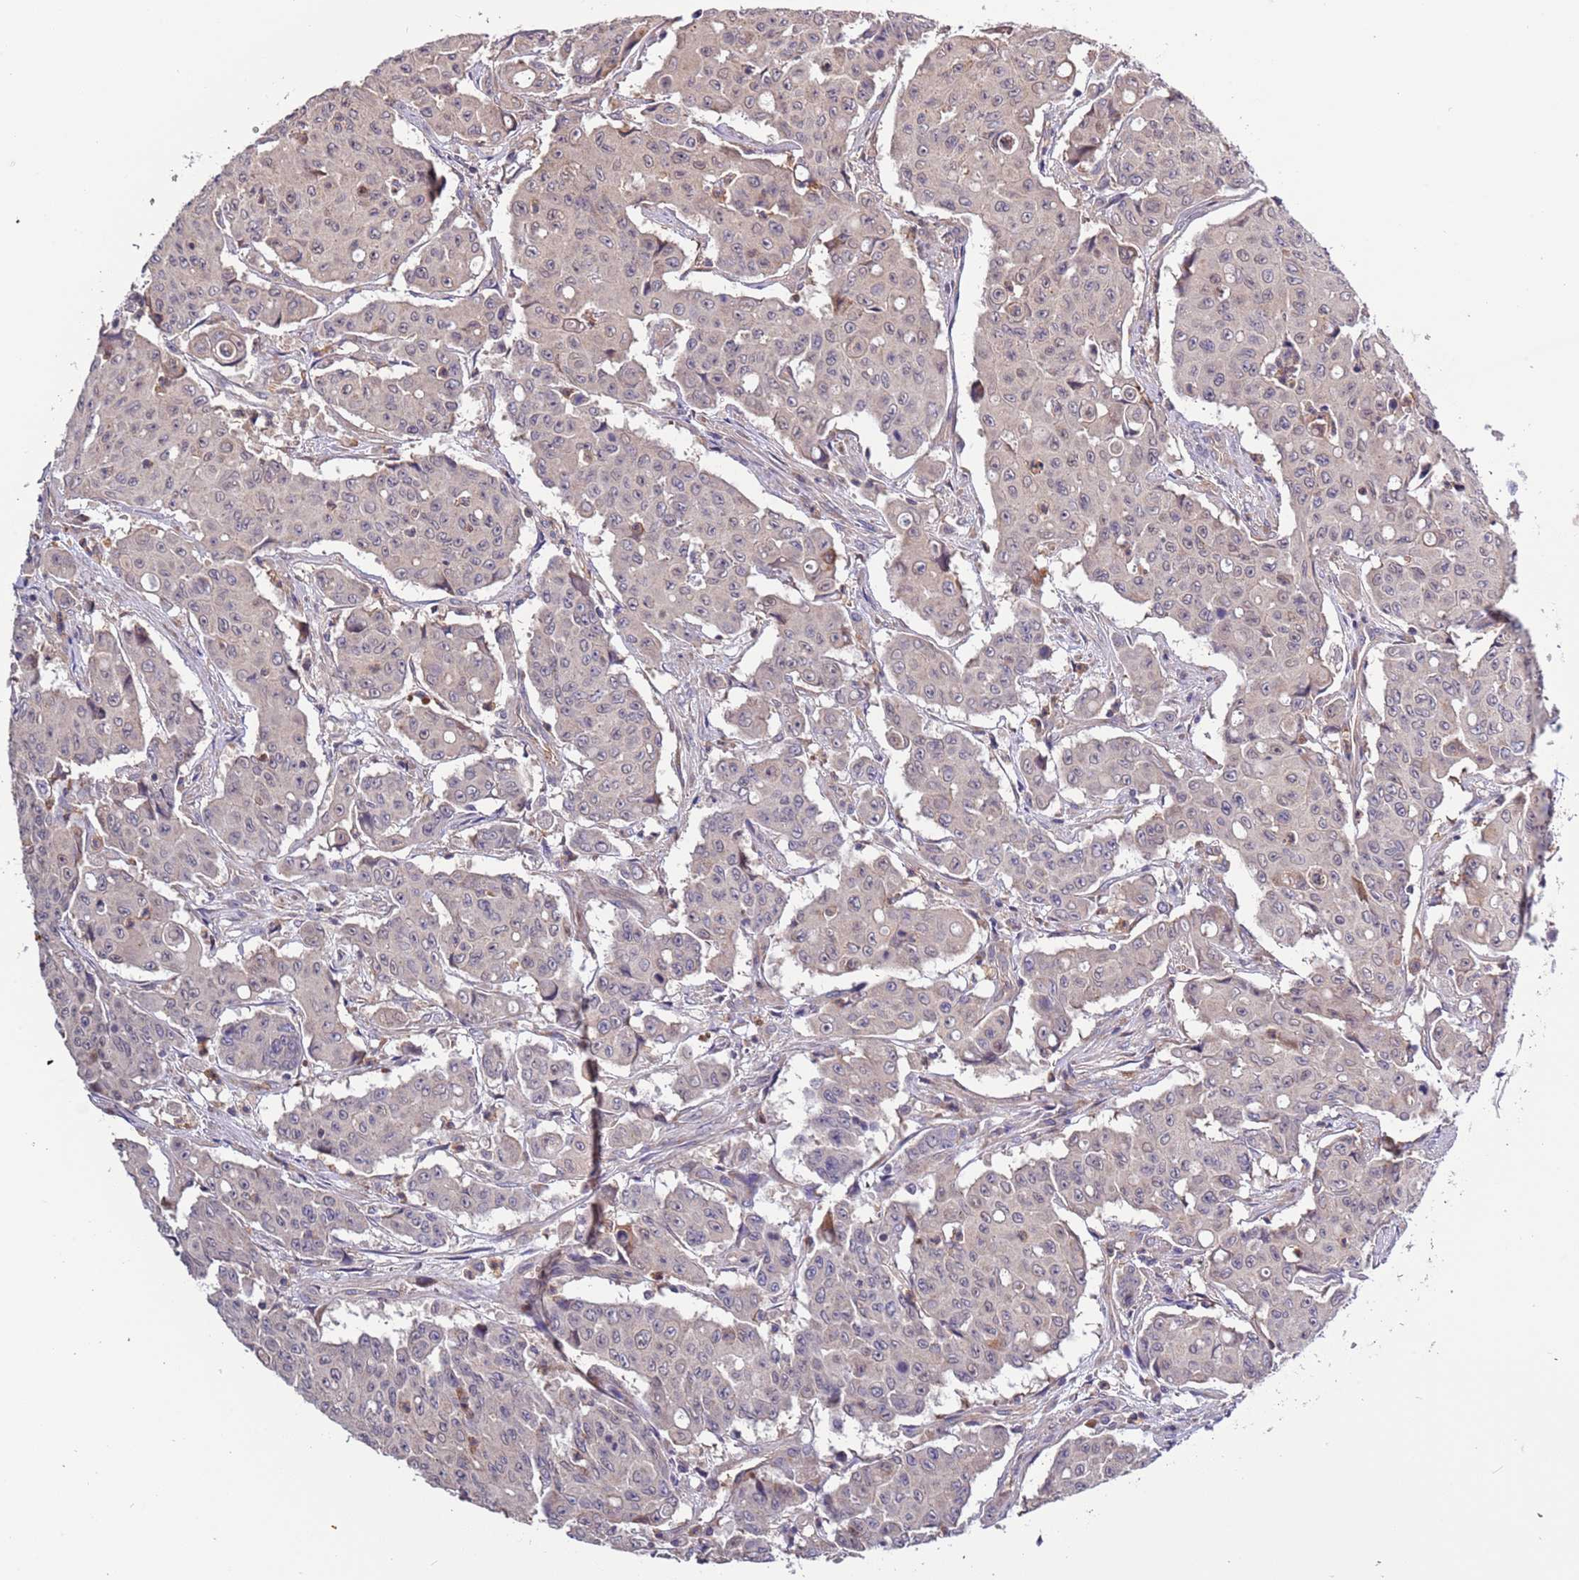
{"staining": {"intensity": "weak", "quantity": "<25%", "location": "cytoplasmic/membranous"}, "tissue": "colorectal cancer", "cell_type": "Tumor cells", "image_type": "cancer", "snomed": [{"axis": "morphology", "description": "Adenocarcinoma, NOS"}, {"axis": "topography", "description": "Colon"}], "caption": "Colorectal cancer (adenocarcinoma) stained for a protein using immunohistochemistry displays no positivity tumor cells.", "gene": "LAMB4", "patient": {"sex": "male", "age": 51}}